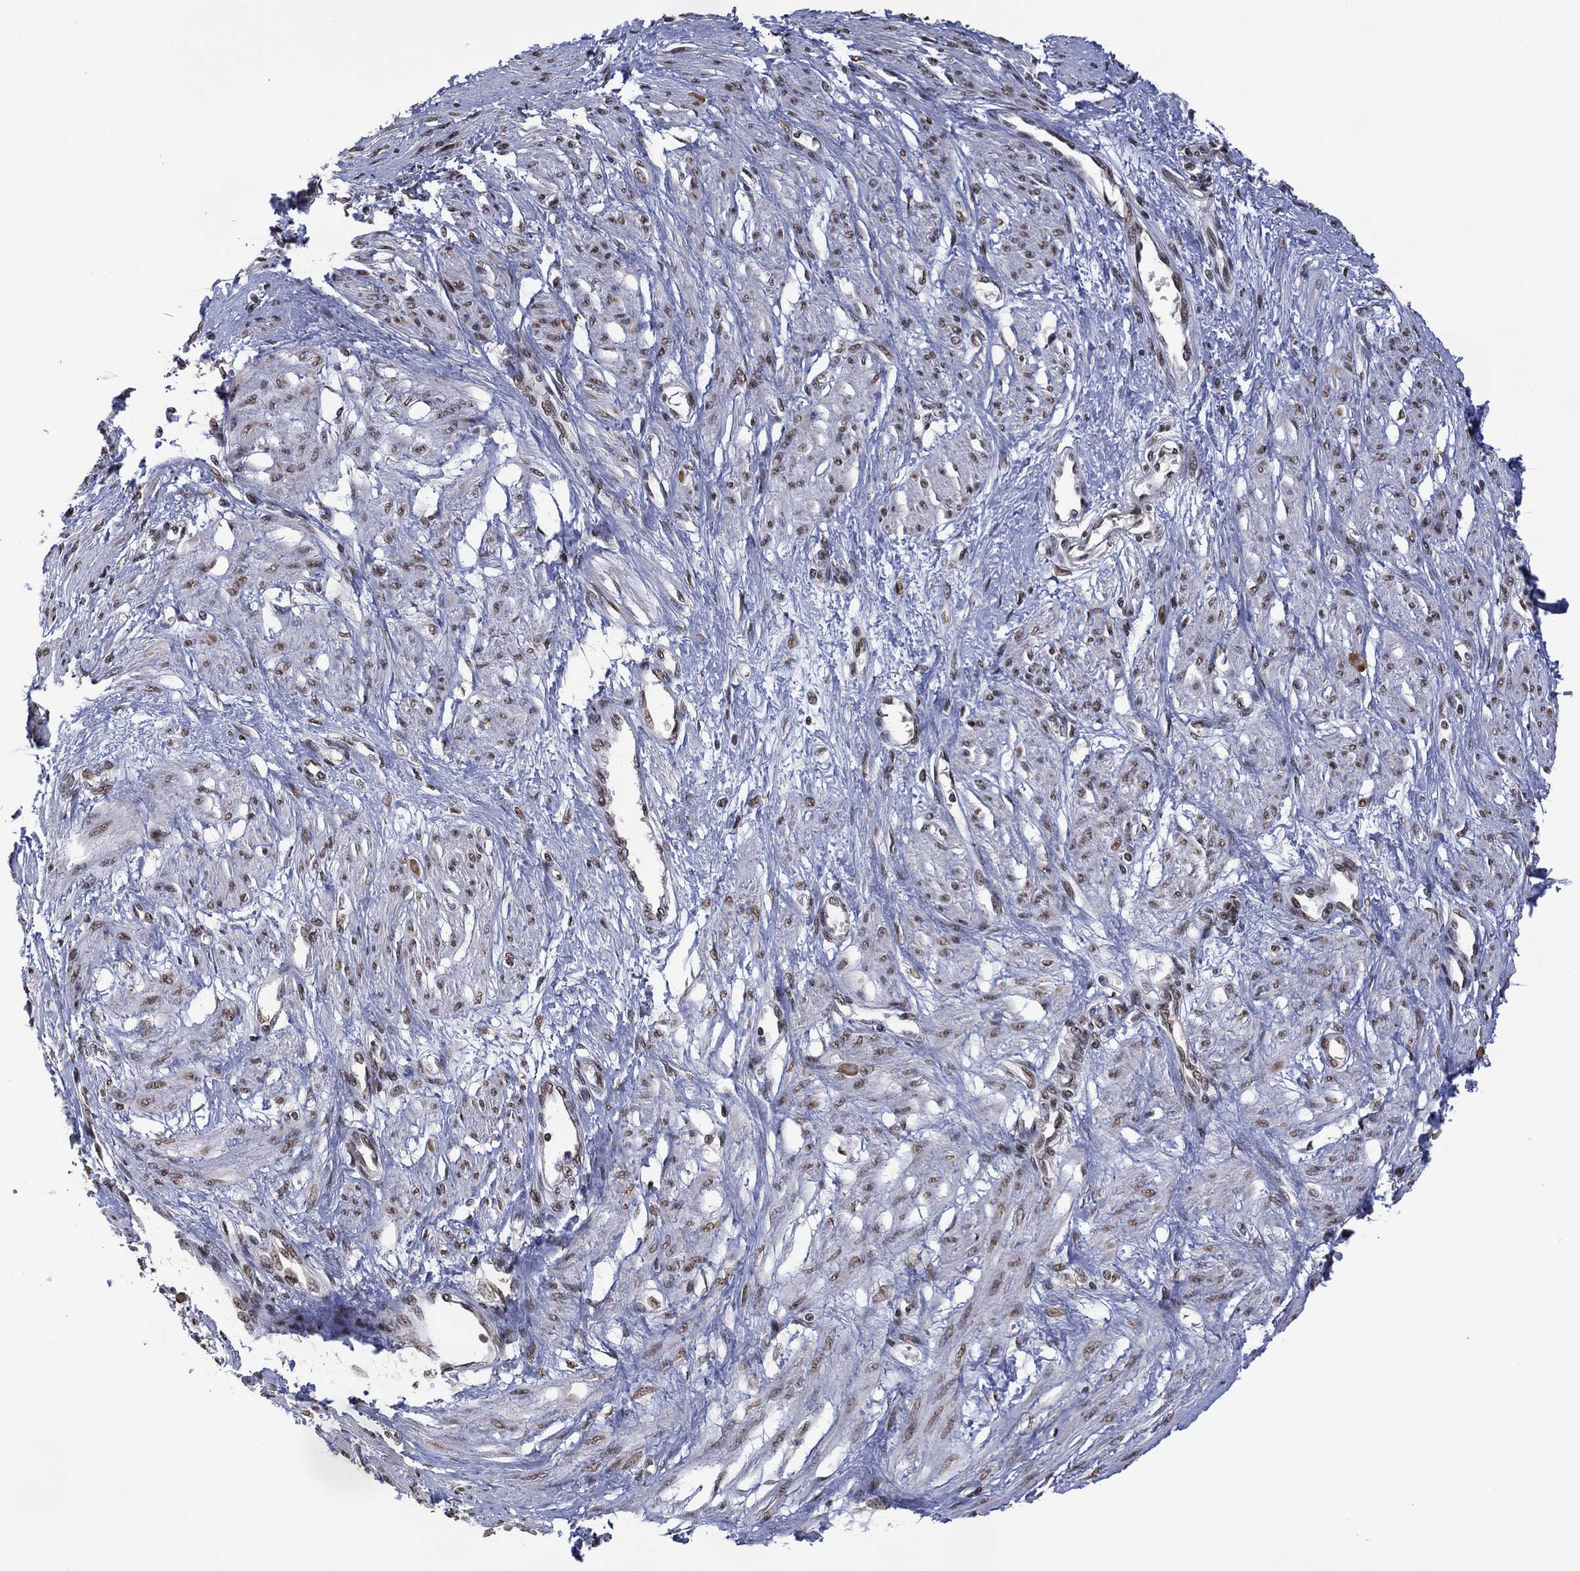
{"staining": {"intensity": "weak", "quantity": "25%-75%", "location": "nuclear"}, "tissue": "smooth muscle", "cell_type": "Smooth muscle cells", "image_type": "normal", "snomed": [{"axis": "morphology", "description": "Normal tissue, NOS"}, {"axis": "topography", "description": "Smooth muscle"}, {"axis": "topography", "description": "Uterus"}], "caption": "This is a photomicrograph of immunohistochemistry staining of unremarkable smooth muscle, which shows weak expression in the nuclear of smooth muscle cells.", "gene": "EHMT1", "patient": {"sex": "female", "age": 39}}